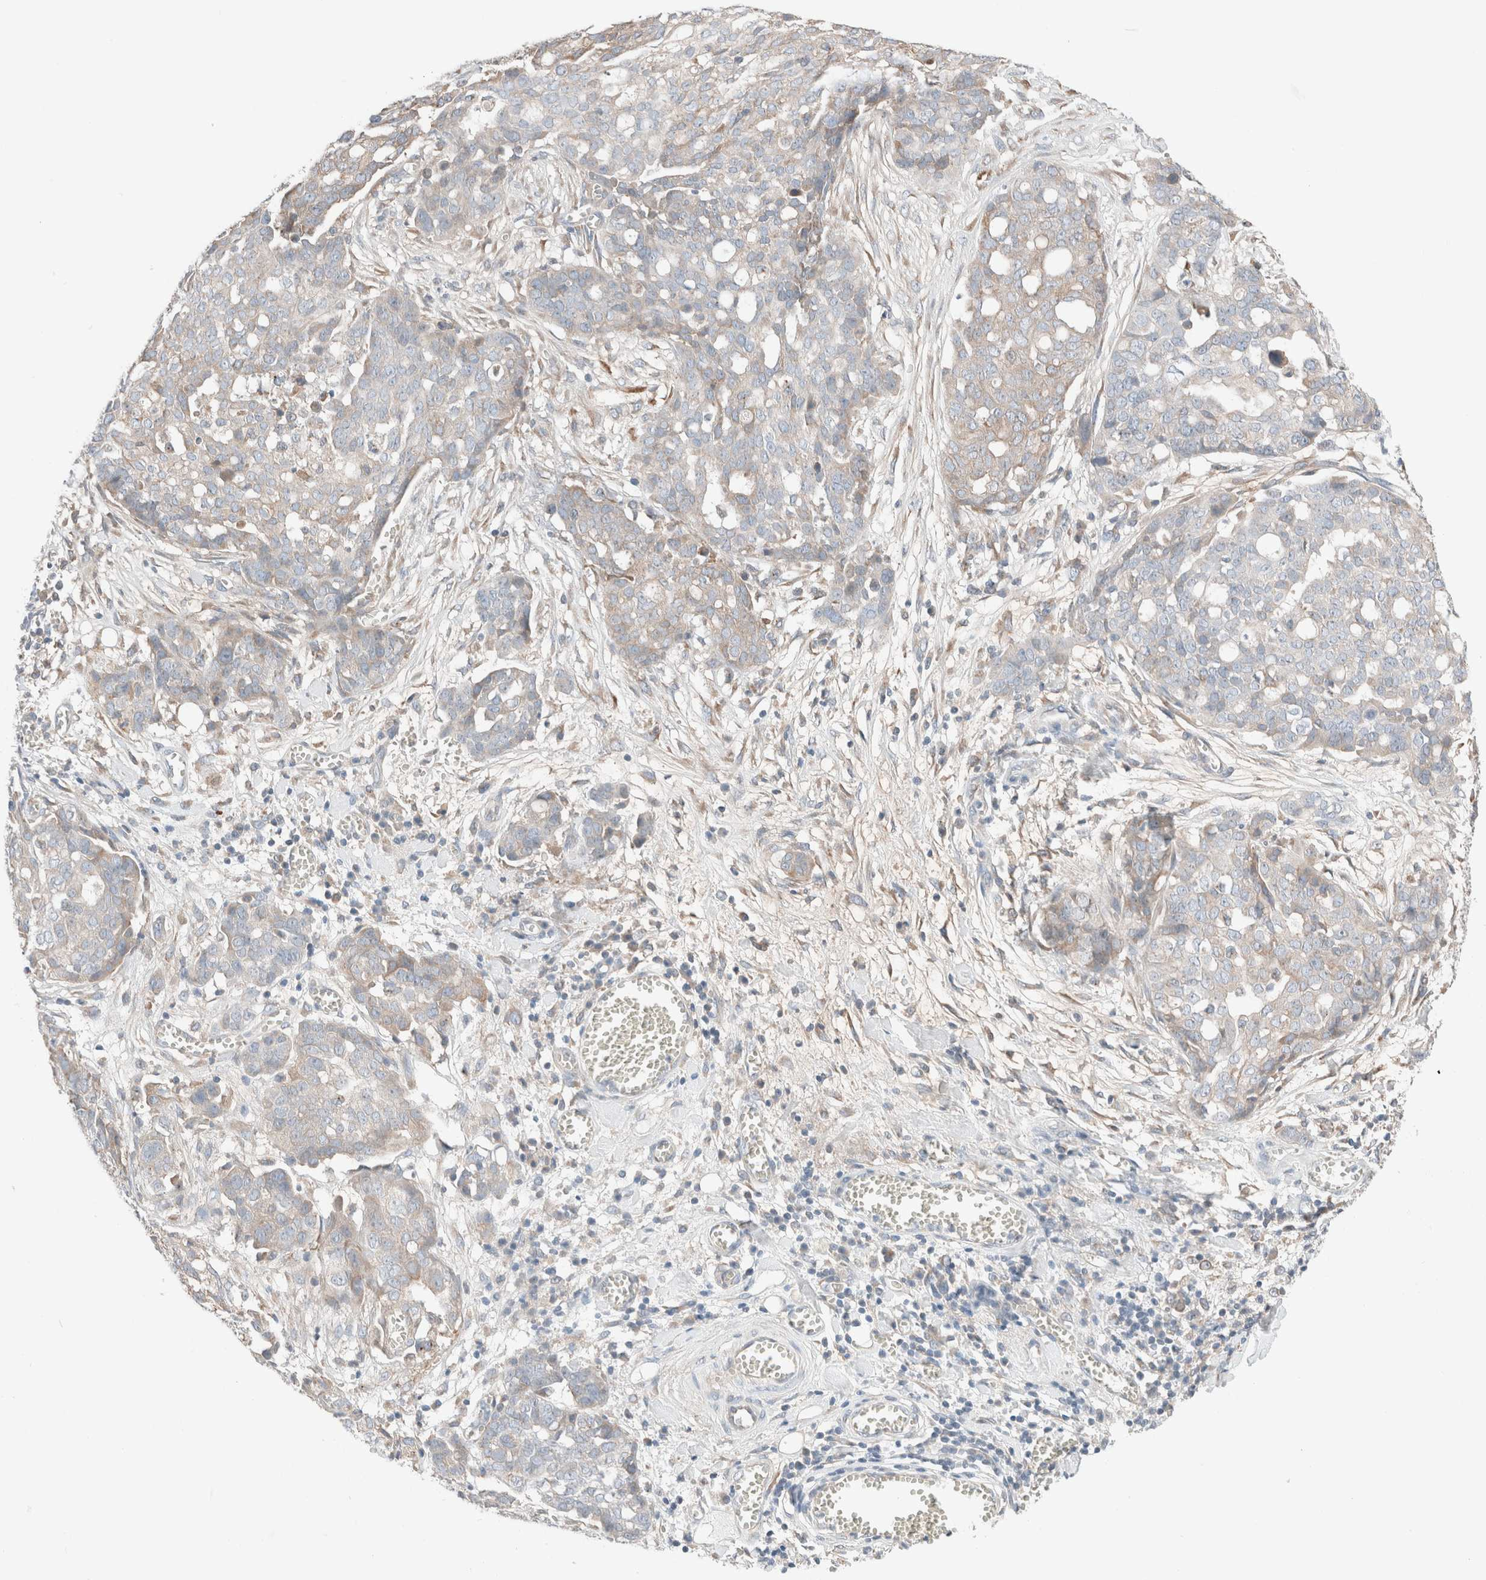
{"staining": {"intensity": "weak", "quantity": "<25%", "location": "cytoplasmic/membranous"}, "tissue": "ovarian cancer", "cell_type": "Tumor cells", "image_type": "cancer", "snomed": [{"axis": "morphology", "description": "Cystadenocarcinoma, serous, NOS"}, {"axis": "topography", "description": "Soft tissue"}, {"axis": "topography", "description": "Ovary"}], "caption": "This is an IHC micrograph of ovarian serous cystadenocarcinoma. There is no staining in tumor cells.", "gene": "PCM1", "patient": {"sex": "female", "age": 57}}